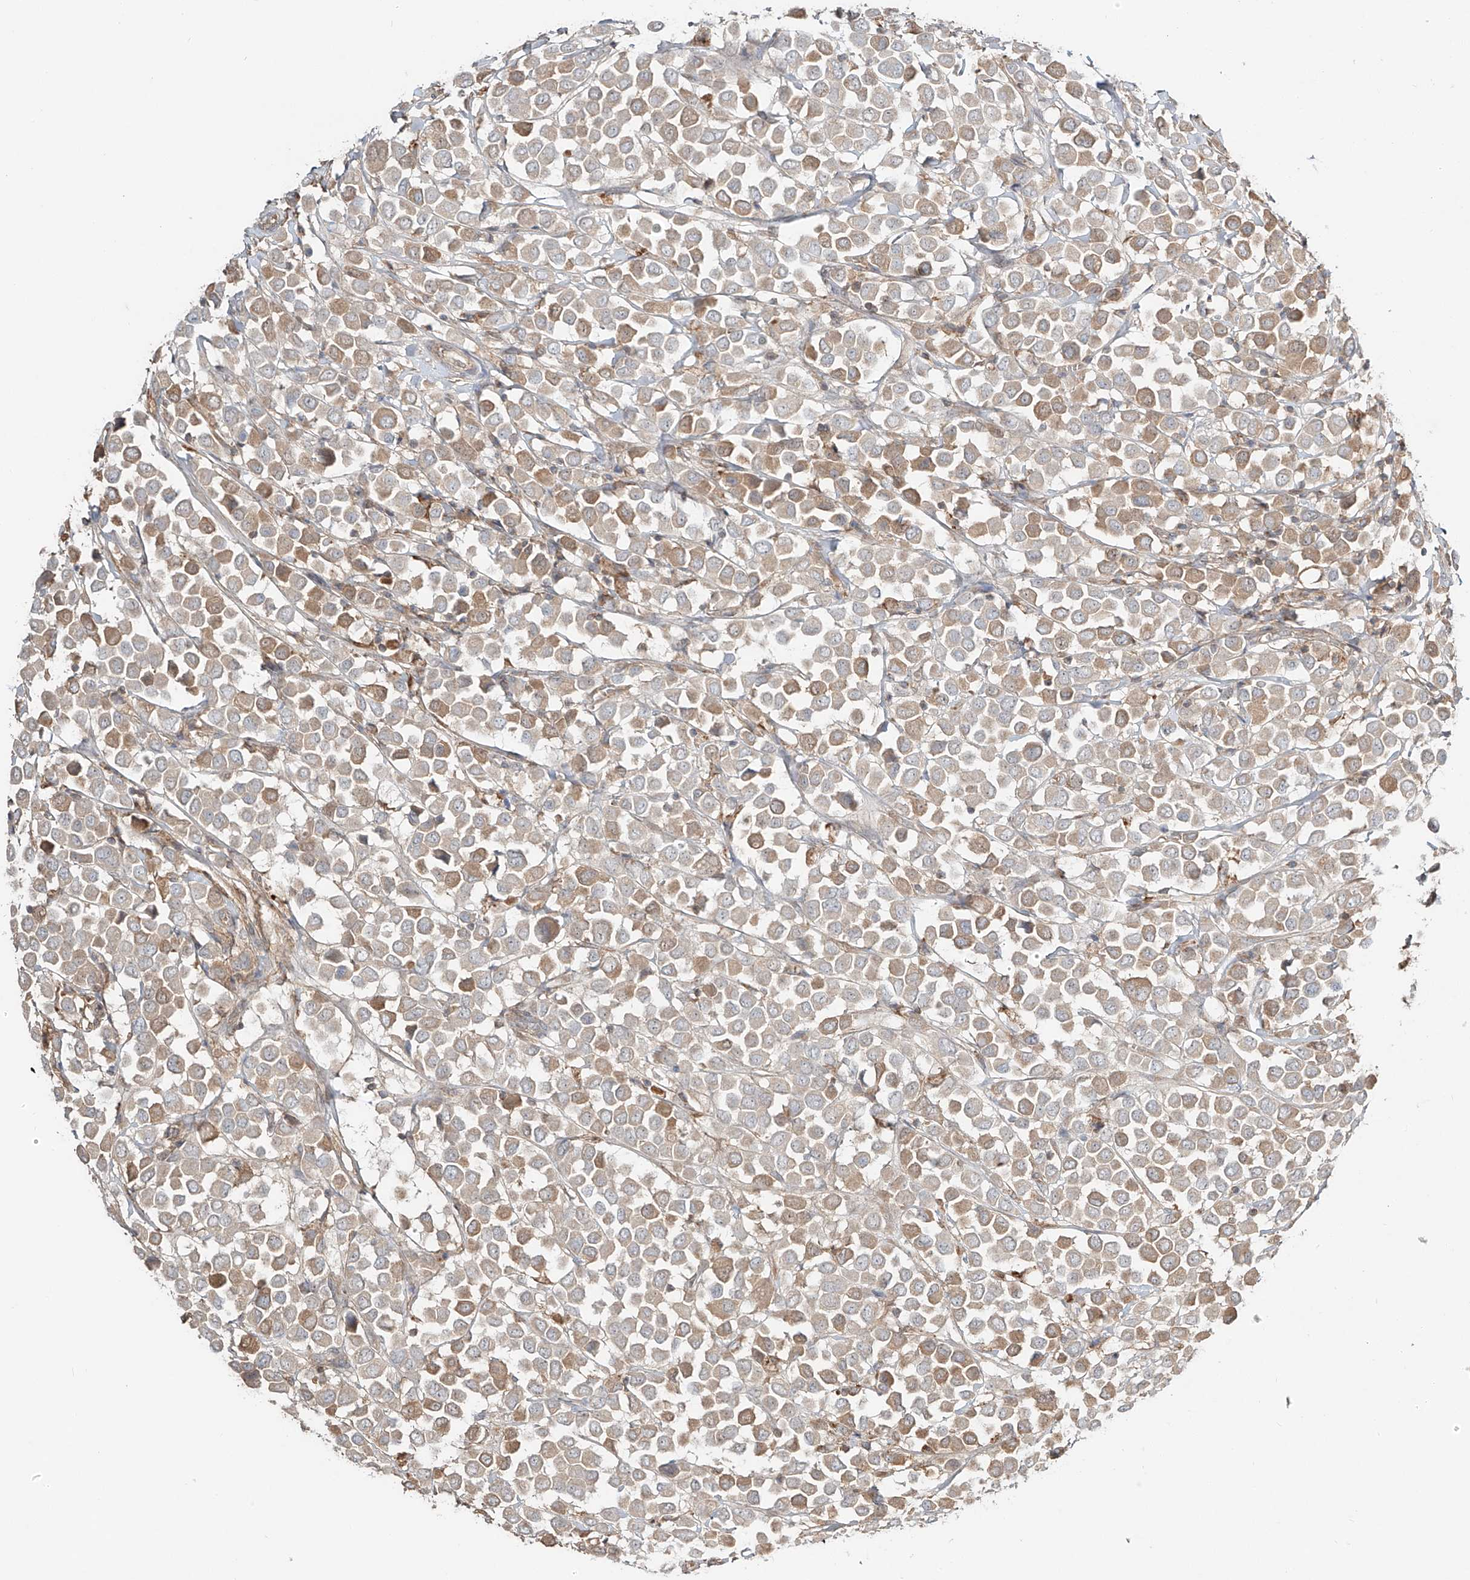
{"staining": {"intensity": "moderate", "quantity": "25%-75%", "location": "cytoplasmic/membranous"}, "tissue": "breast cancer", "cell_type": "Tumor cells", "image_type": "cancer", "snomed": [{"axis": "morphology", "description": "Duct carcinoma"}, {"axis": "topography", "description": "Breast"}], "caption": "Immunohistochemistry image of invasive ductal carcinoma (breast) stained for a protein (brown), which displays medium levels of moderate cytoplasmic/membranous staining in approximately 25%-75% of tumor cells.", "gene": "ERO1A", "patient": {"sex": "female", "age": 61}}